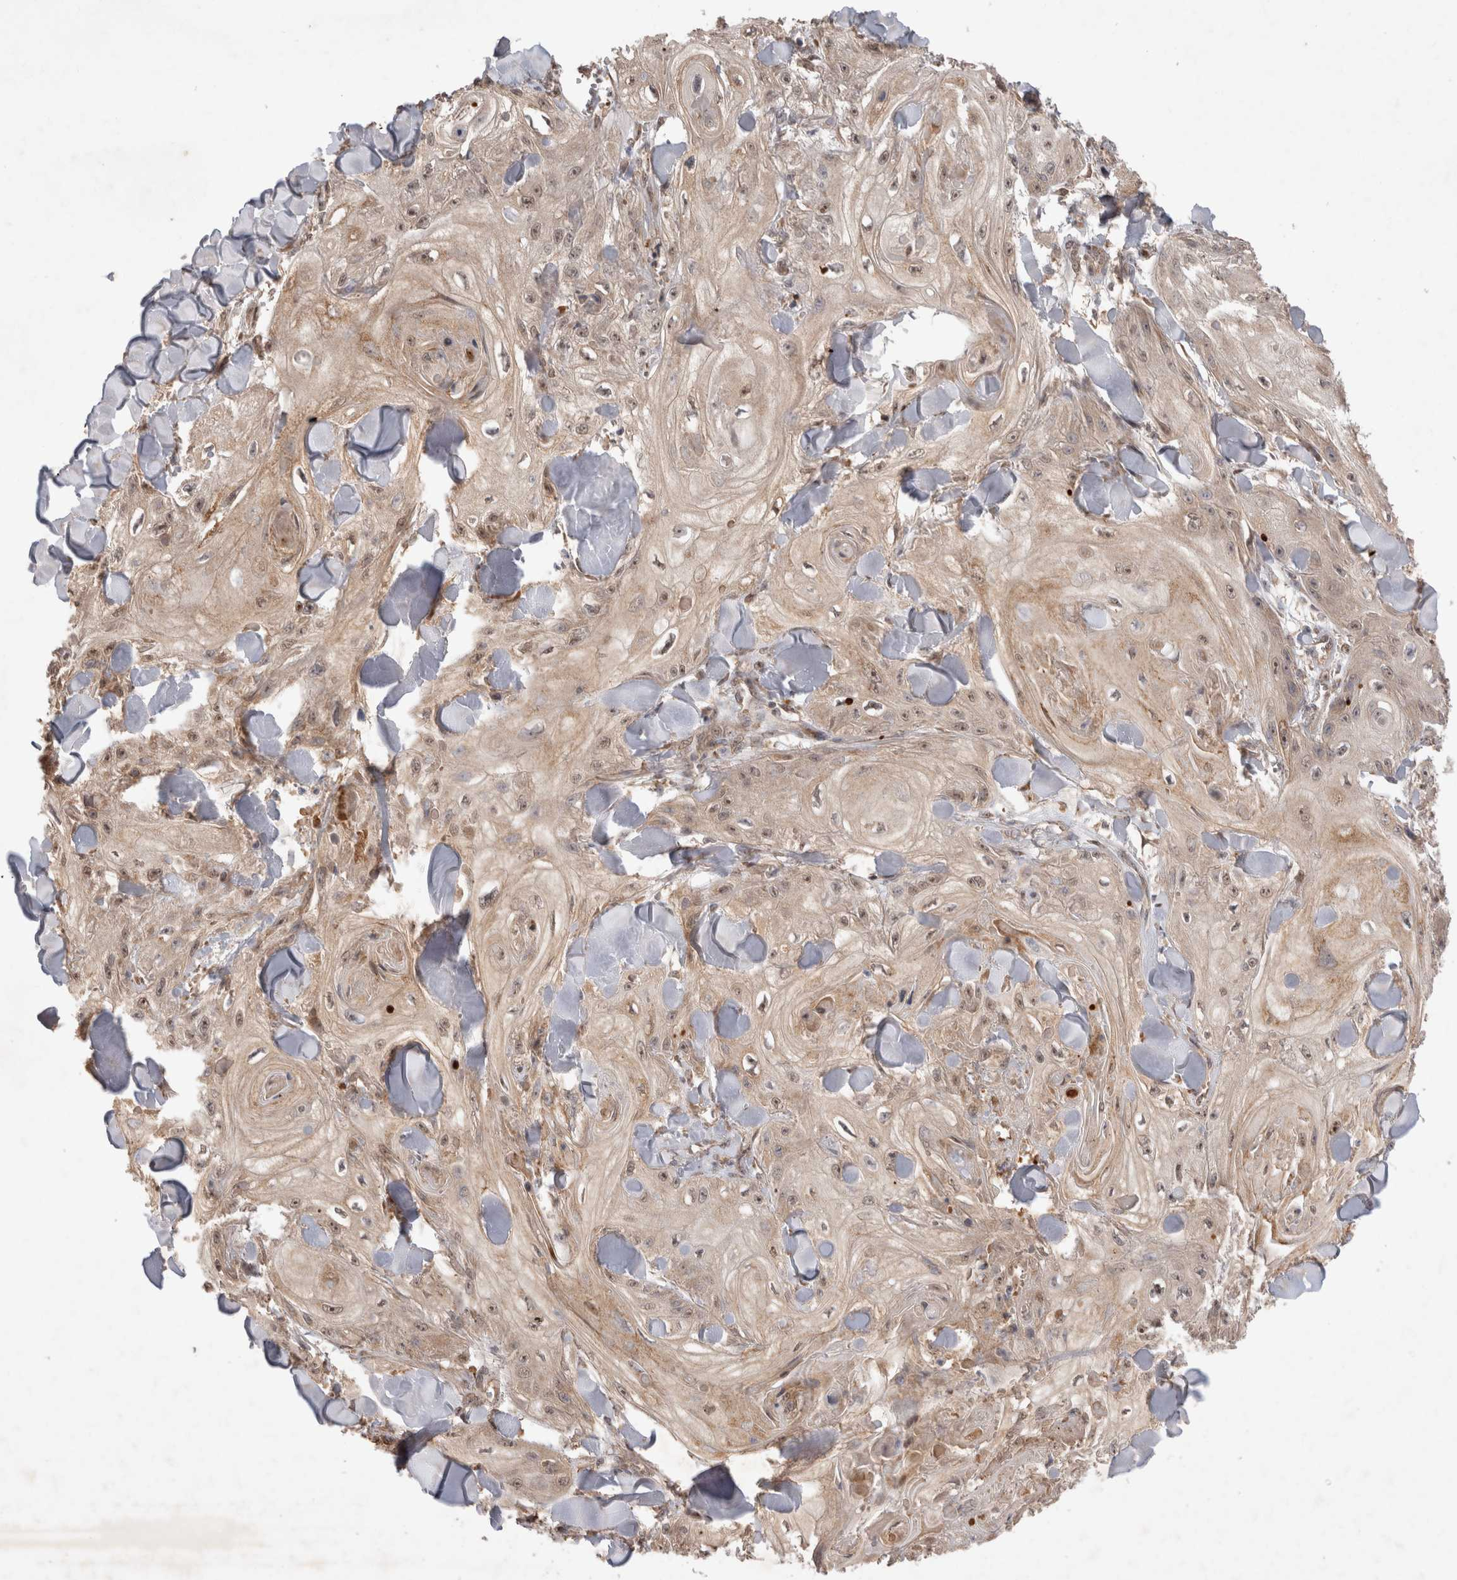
{"staining": {"intensity": "weak", "quantity": ">75%", "location": "cytoplasmic/membranous,nuclear"}, "tissue": "skin cancer", "cell_type": "Tumor cells", "image_type": "cancer", "snomed": [{"axis": "morphology", "description": "Squamous cell carcinoma, NOS"}, {"axis": "topography", "description": "Skin"}], "caption": "Skin squamous cell carcinoma stained with a brown dye reveals weak cytoplasmic/membranous and nuclear positive positivity in about >75% of tumor cells.", "gene": "FAM221A", "patient": {"sex": "male", "age": 74}}